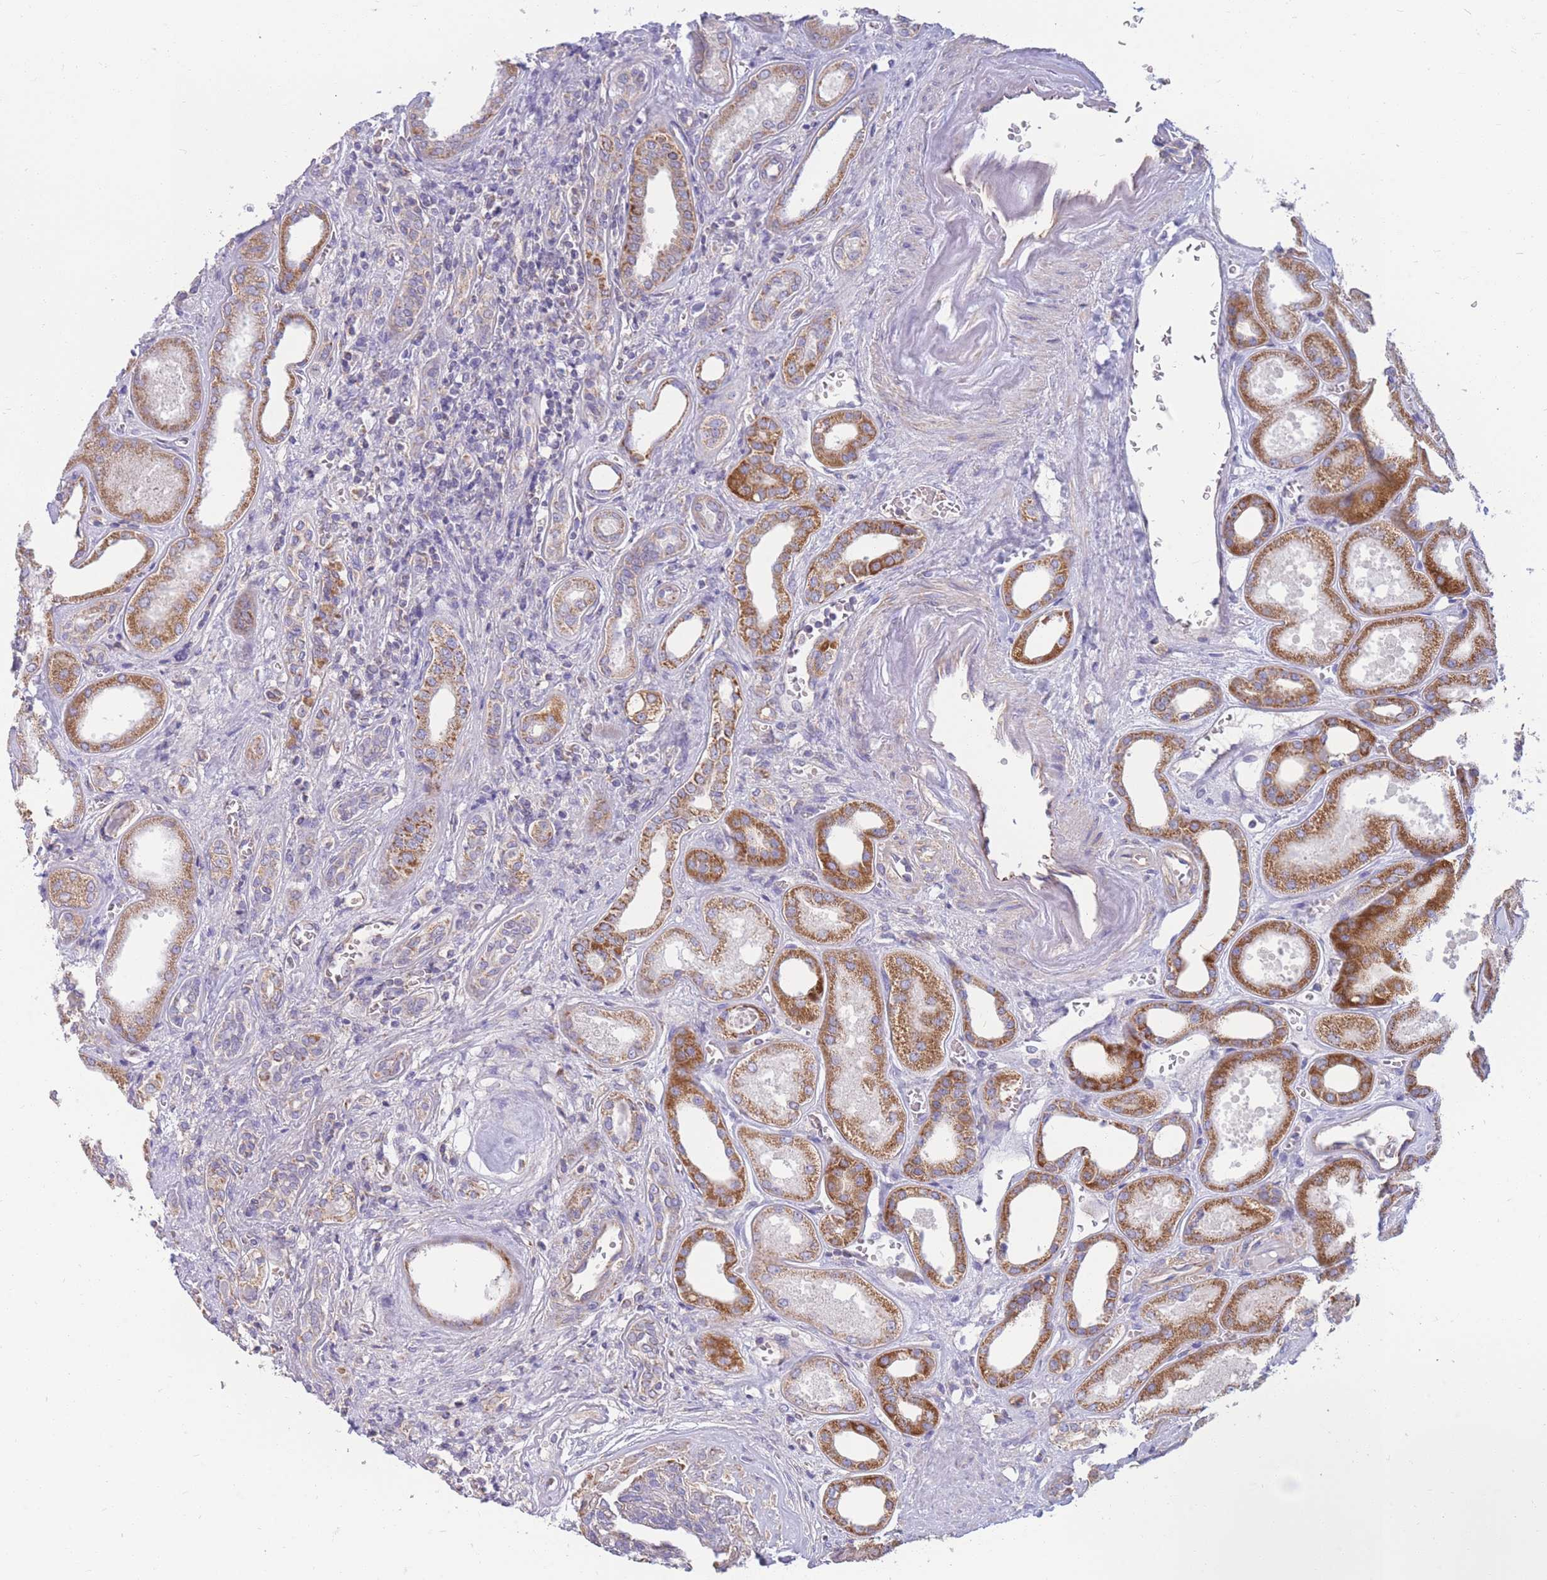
{"staining": {"intensity": "negative", "quantity": "none", "location": "none"}, "tissue": "kidney", "cell_type": "Cells in glomeruli", "image_type": "normal", "snomed": [{"axis": "morphology", "description": "Normal tissue, NOS"}, {"axis": "morphology", "description": "Adenocarcinoma, NOS"}, {"axis": "topography", "description": "Kidney"}], "caption": "Immunohistochemical staining of normal kidney displays no significant positivity in cells in glomeruli. The staining was performed using DAB (3,3'-diaminobenzidine) to visualize the protein expression in brown, while the nuclei were stained in blue with hematoxylin (Magnification: 20x).", "gene": "MRPS9", "patient": {"sex": "female", "age": 68}}